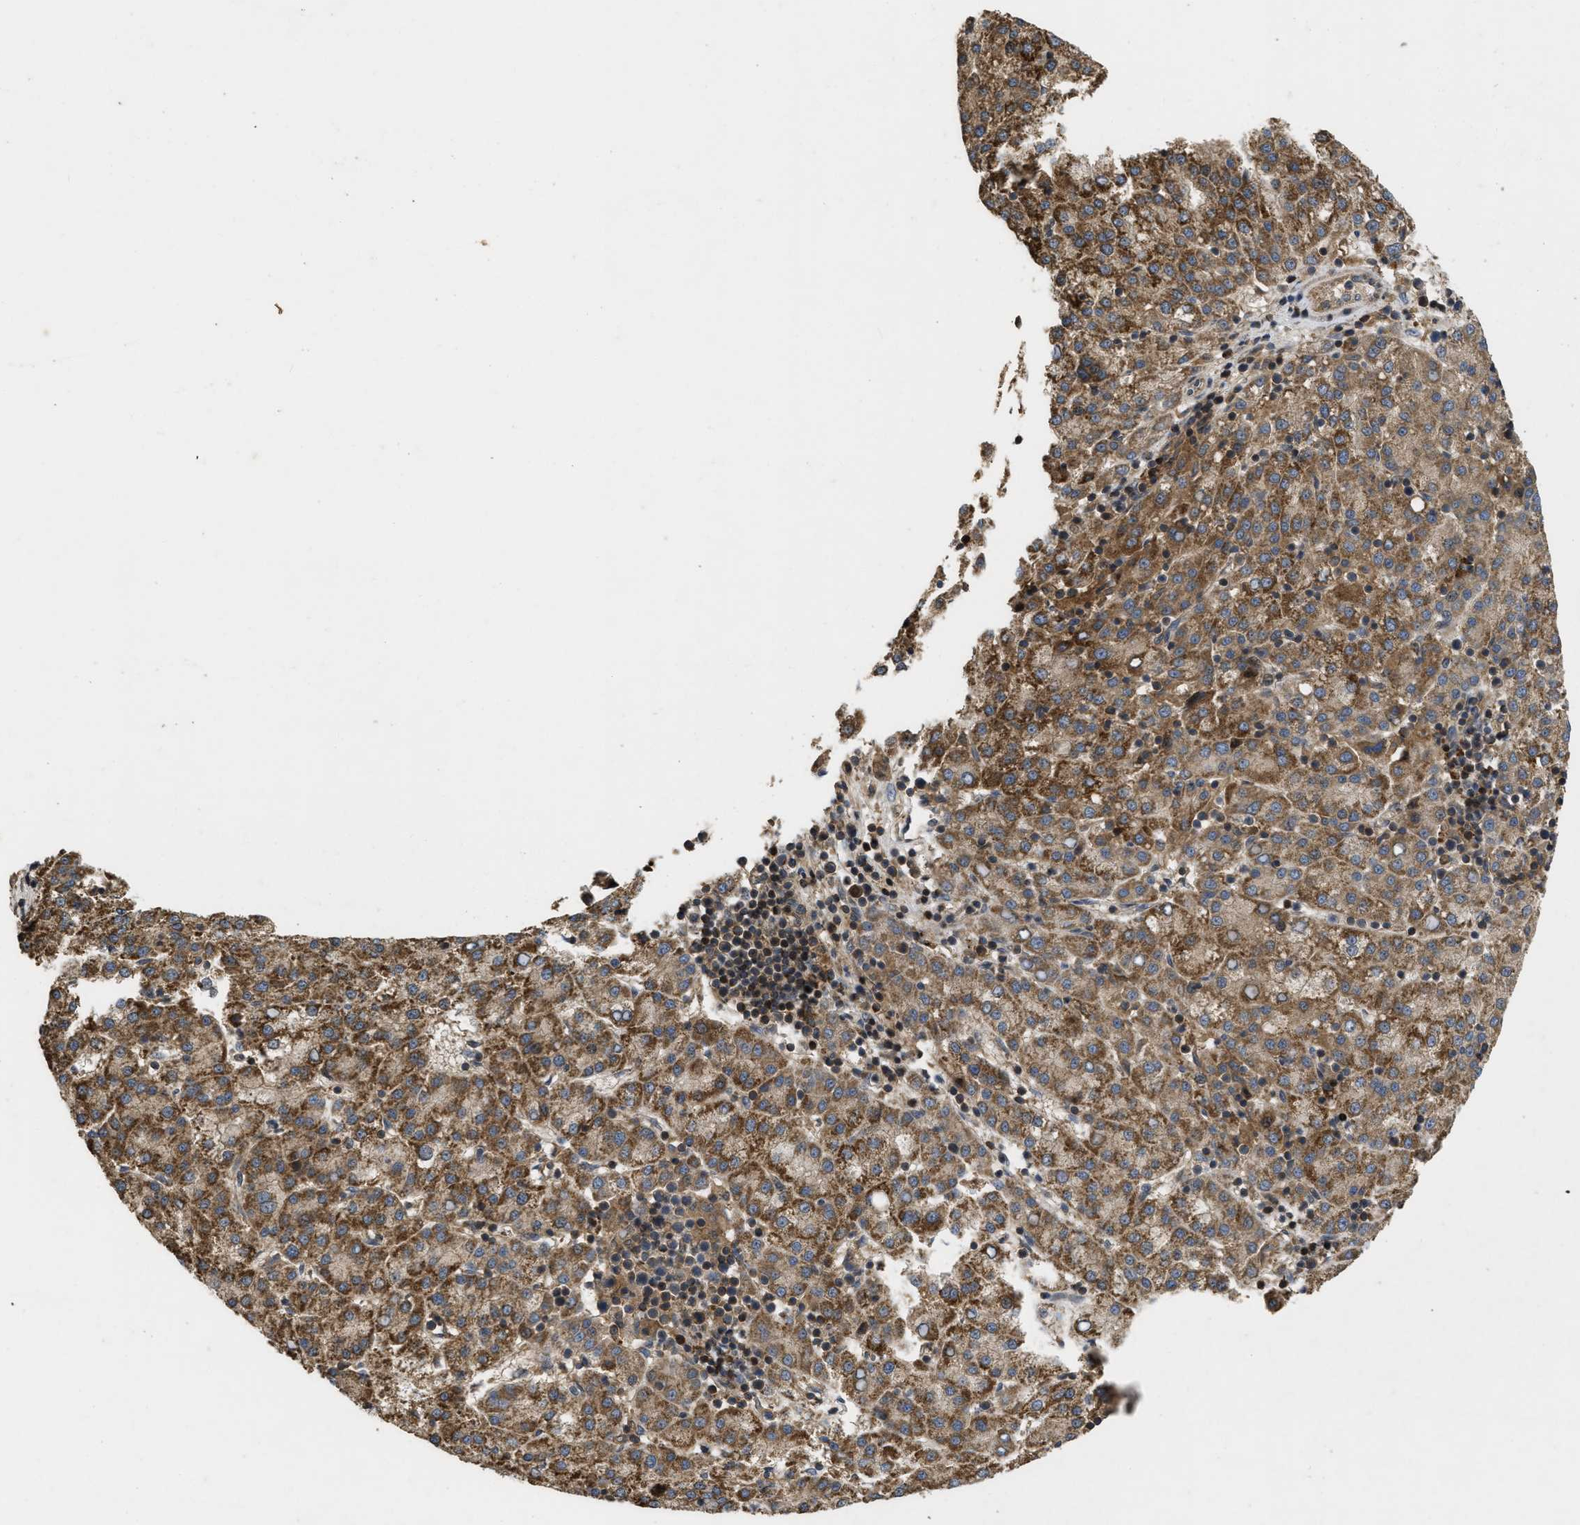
{"staining": {"intensity": "moderate", "quantity": ">75%", "location": "cytoplasmic/membranous"}, "tissue": "liver cancer", "cell_type": "Tumor cells", "image_type": "cancer", "snomed": [{"axis": "morphology", "description": "Carcinoma, Hepatocellular, NOS"}, {"axis": "topography", "description": "Liver"}], "caption": "Immunohistochemical staining of human liver cancer exhibits moderate cytoplasmic/membranous protein expression in approximately >75% of tumor cells.", "gene": "CBR3", "patient": {"sex": "female", "age": 58}}